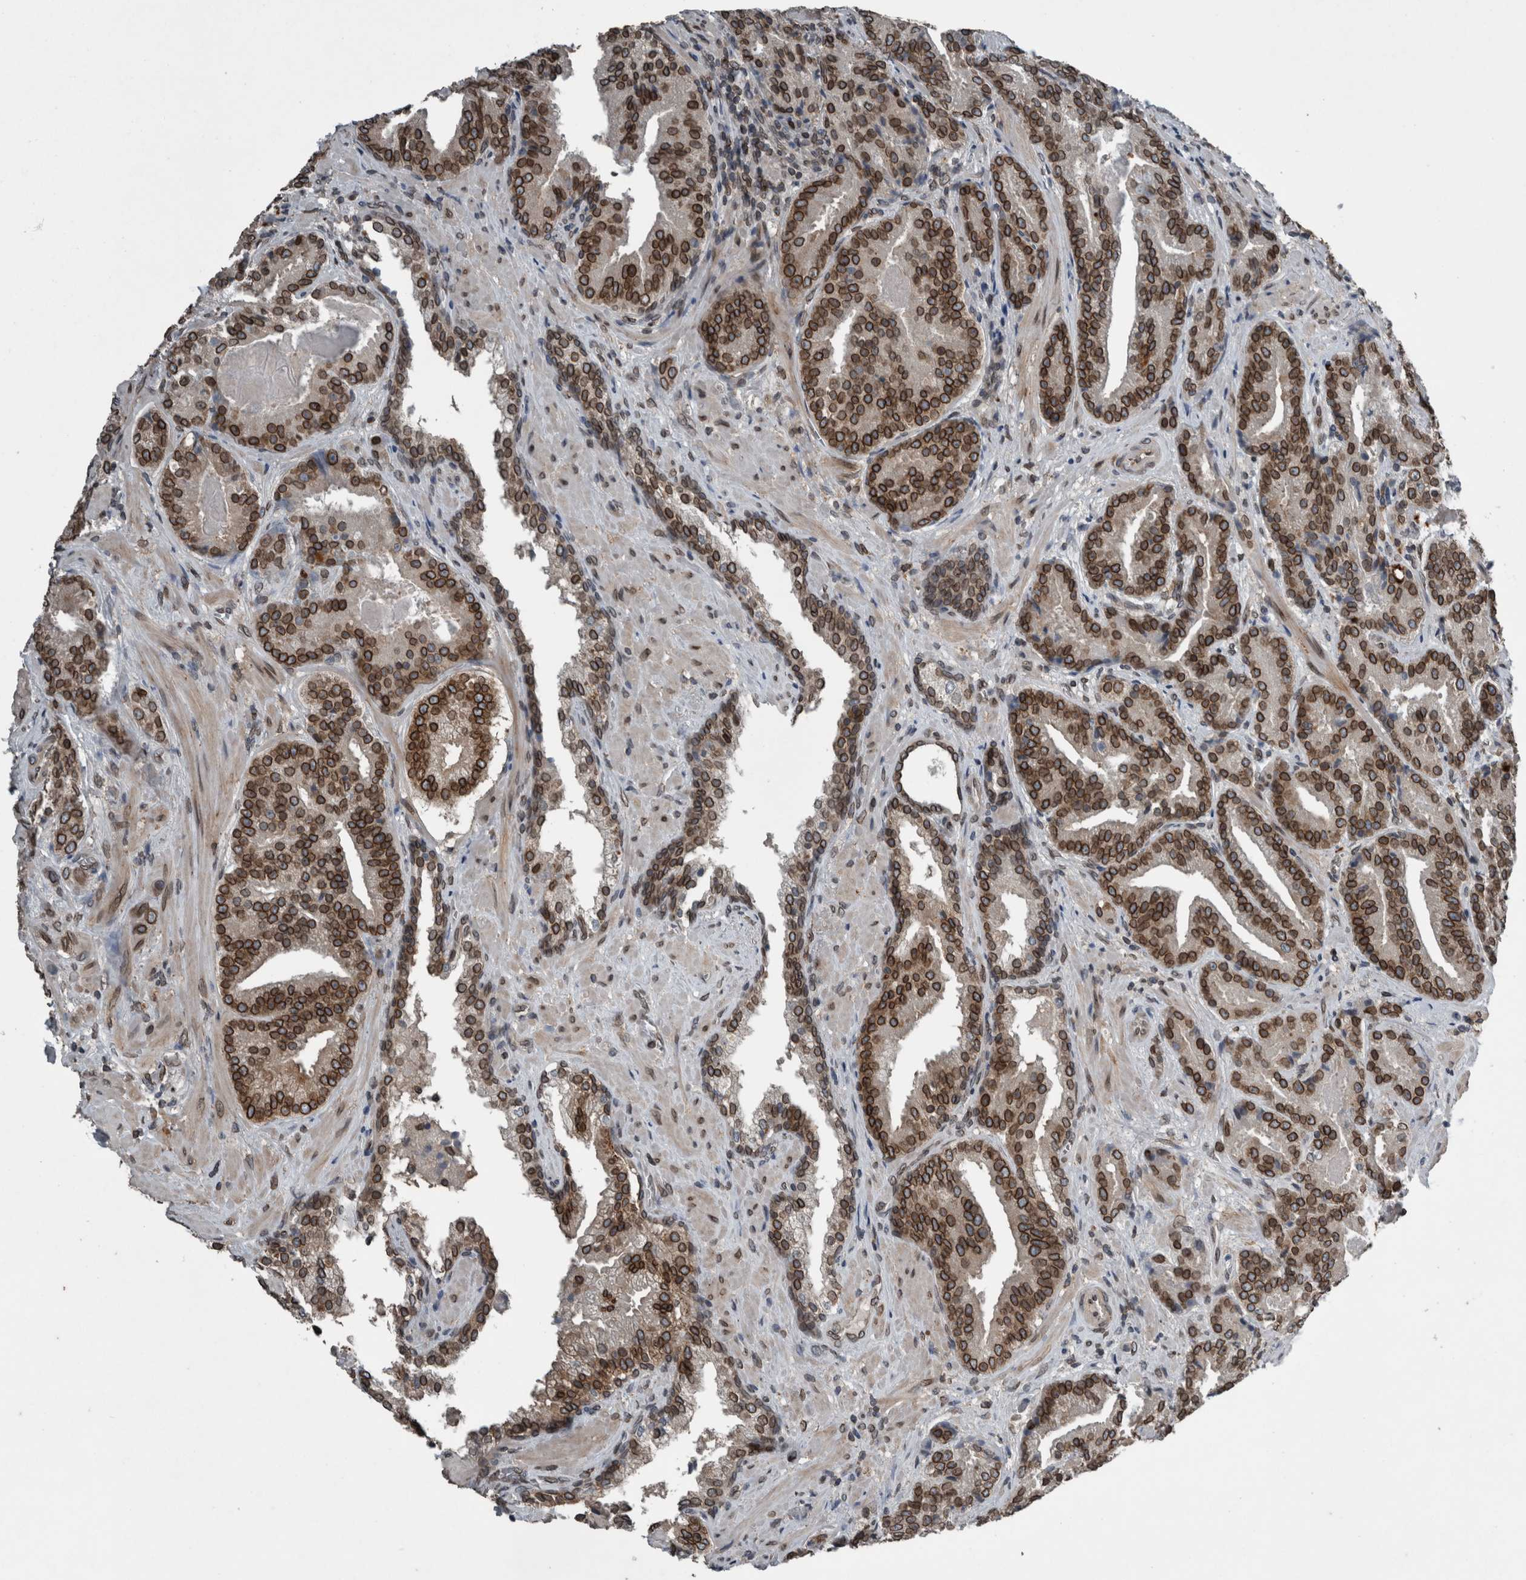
{"staining": {"intensity": "strong", "quantity": ">75%", "location": "cytoplasmic/membranous,nuclear"}, "tissue": "prostate cancer", "cell_type": "Tumor cells", "image_type": "cancer", "snomed": [{"axis": "morphology", "description": "Adenocarcinoma, Low grade"}, {"axis": "topography", "description": "Prostate"}], "caption": "Prostate cancer stained for a protein (brown) demonstrates strong cytoplasmic/membranous and nuclear positive staining in about >75% of tumor cells.", "gene": "RANBP2", "patient": {"sex": "male", "age": 67}}